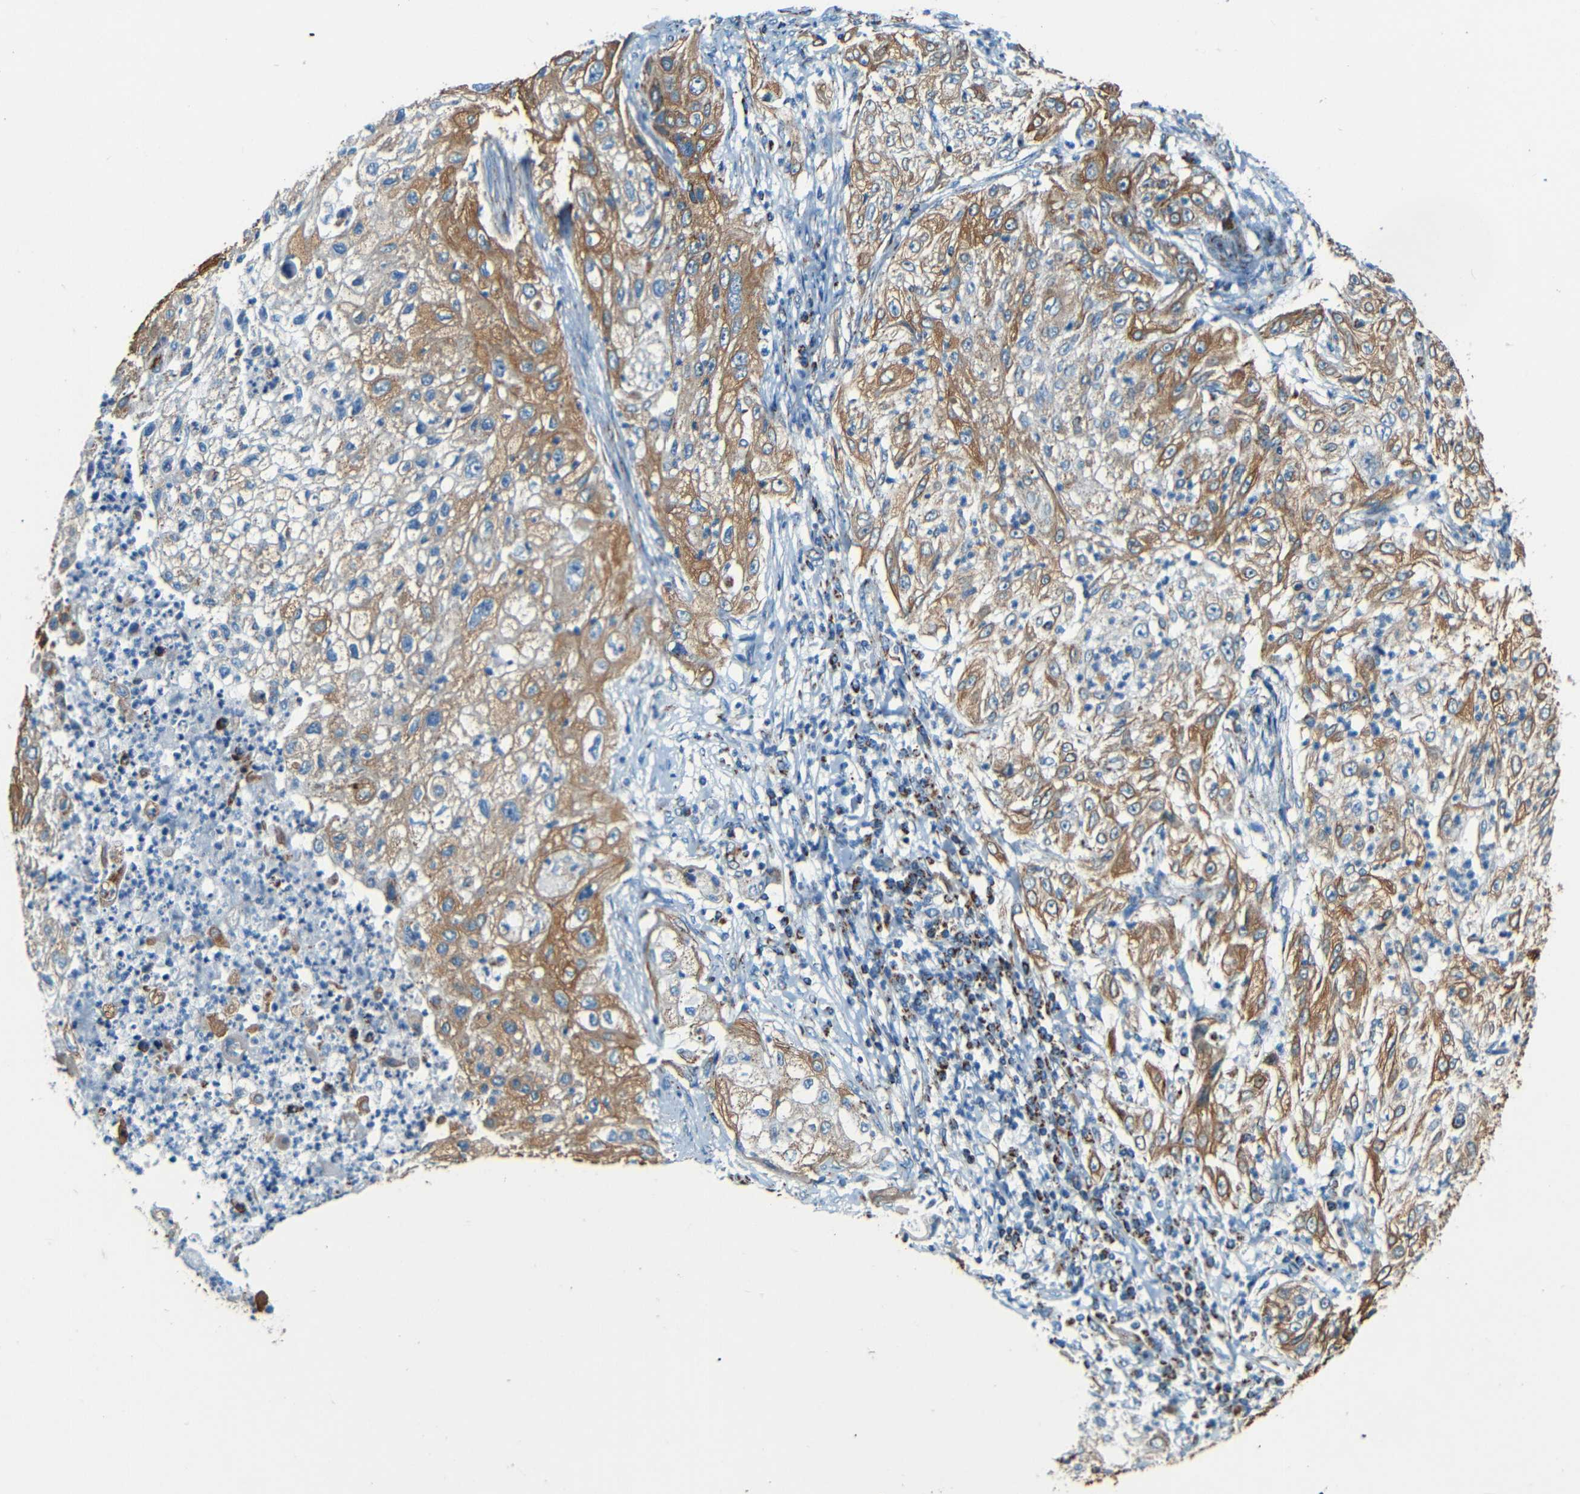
{"staining": {"intensity": "moderate", "quantity": ">75%", "location": "cytoplasmic/membranous"}, "tissue": "lung cancer", "cell_type": "Tumor cells", "image_type": "cancer", "snomed": [{"axis": "morphology", "description": "Inflammation, NOS"}, {"axis": "morphology", "description": "Squamous cell carcinoma, NOS"}, {"axis": "topography", "description": "Lymph node"}, {"axis": "topography", "description": "Soft tissue"}, {"axis": "topography", "description": "Lung"}], "caption": "Immunohistochemistry (IHC) image of lung cancer (squamous cell carcinoma) stained for a protein (brown), which exhibits medium levels of moderate cytoplasmic/membranous positivity in approximately >75% of tumor cells.", "gene": "WSCD2", "patient": {"sex": "male", "age": 66}}